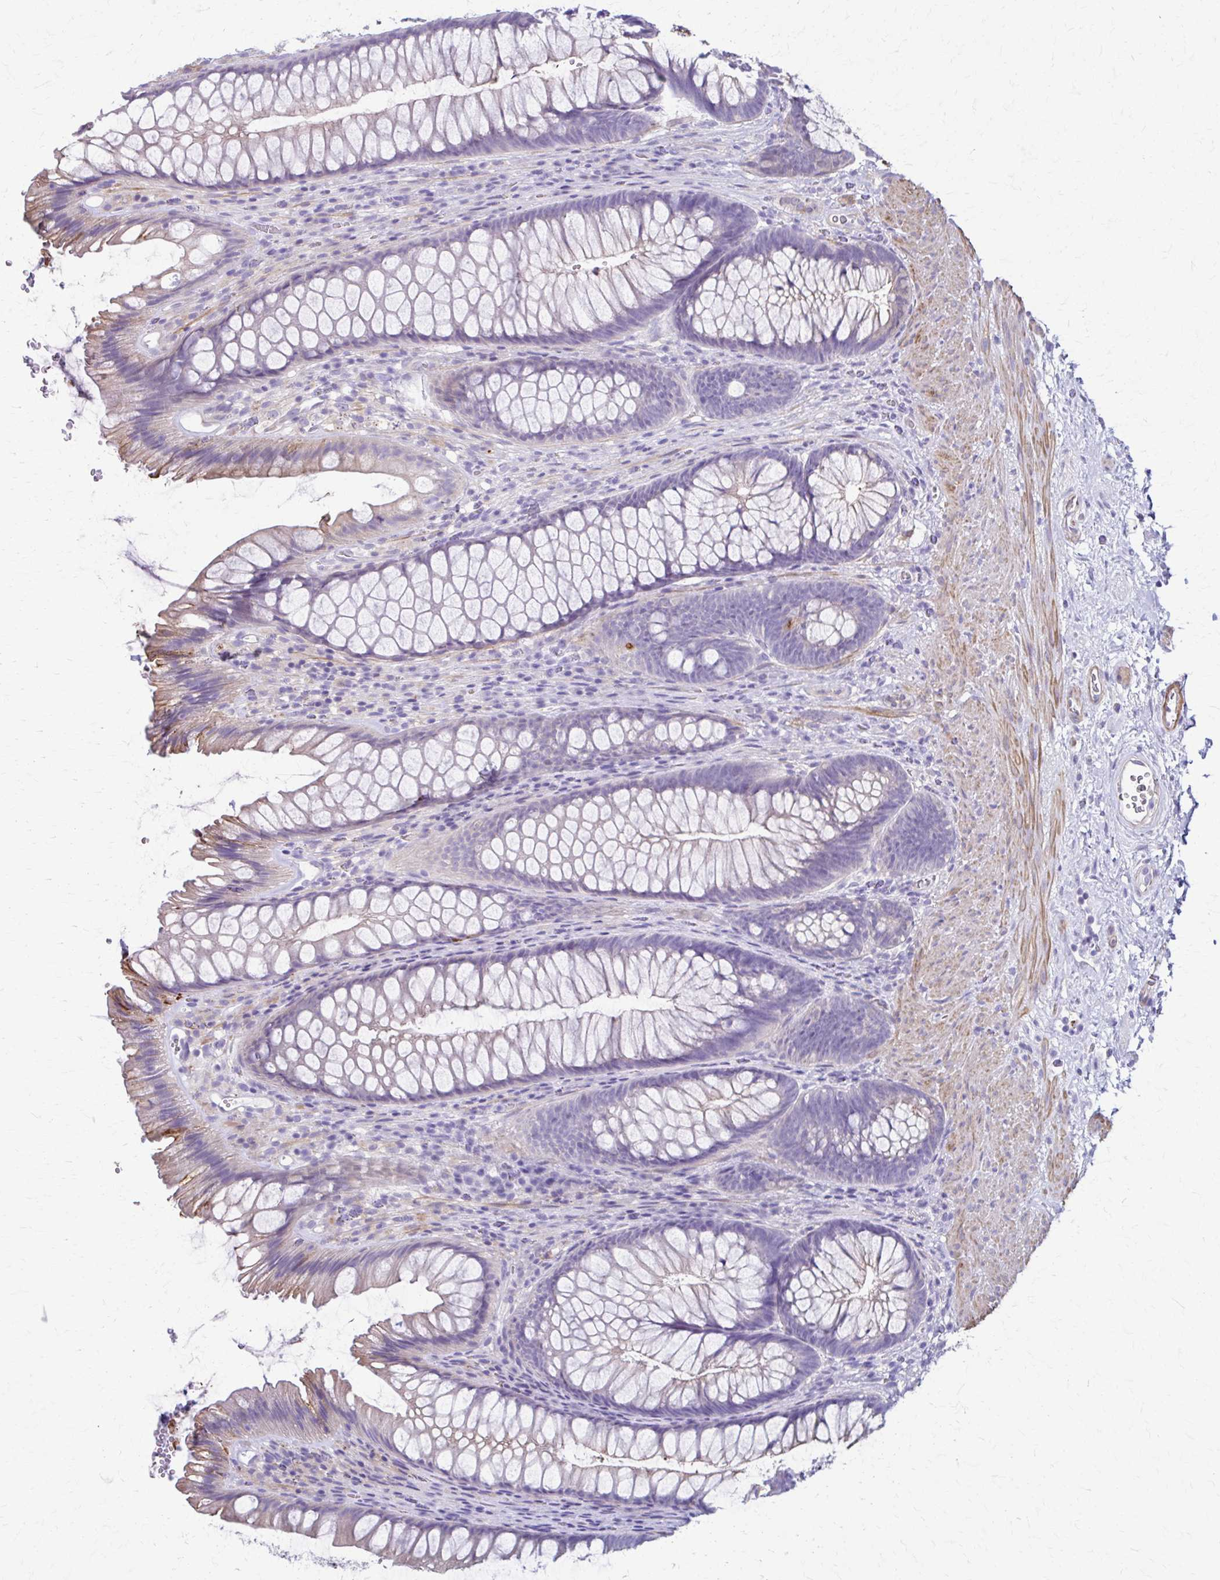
{"staining": {"intensity": "weak", "quantity": "<25%", "location": "cytoplasmic/membranous"}, "tissue": "rectum", "cell_type": "Glandular cells", "image_type": "normal", "snomed": [{"axis": "morphology", "description": "Normal tissue, NOS"}, {"axis": "topography", "description": "Rectum"}], "caption": "Immunohistochemistry (IHC) of unremarkable rectum shows no staining in glandular cells.", "gene": "DSP", "patient": {"sex": "male", "age": 53}}